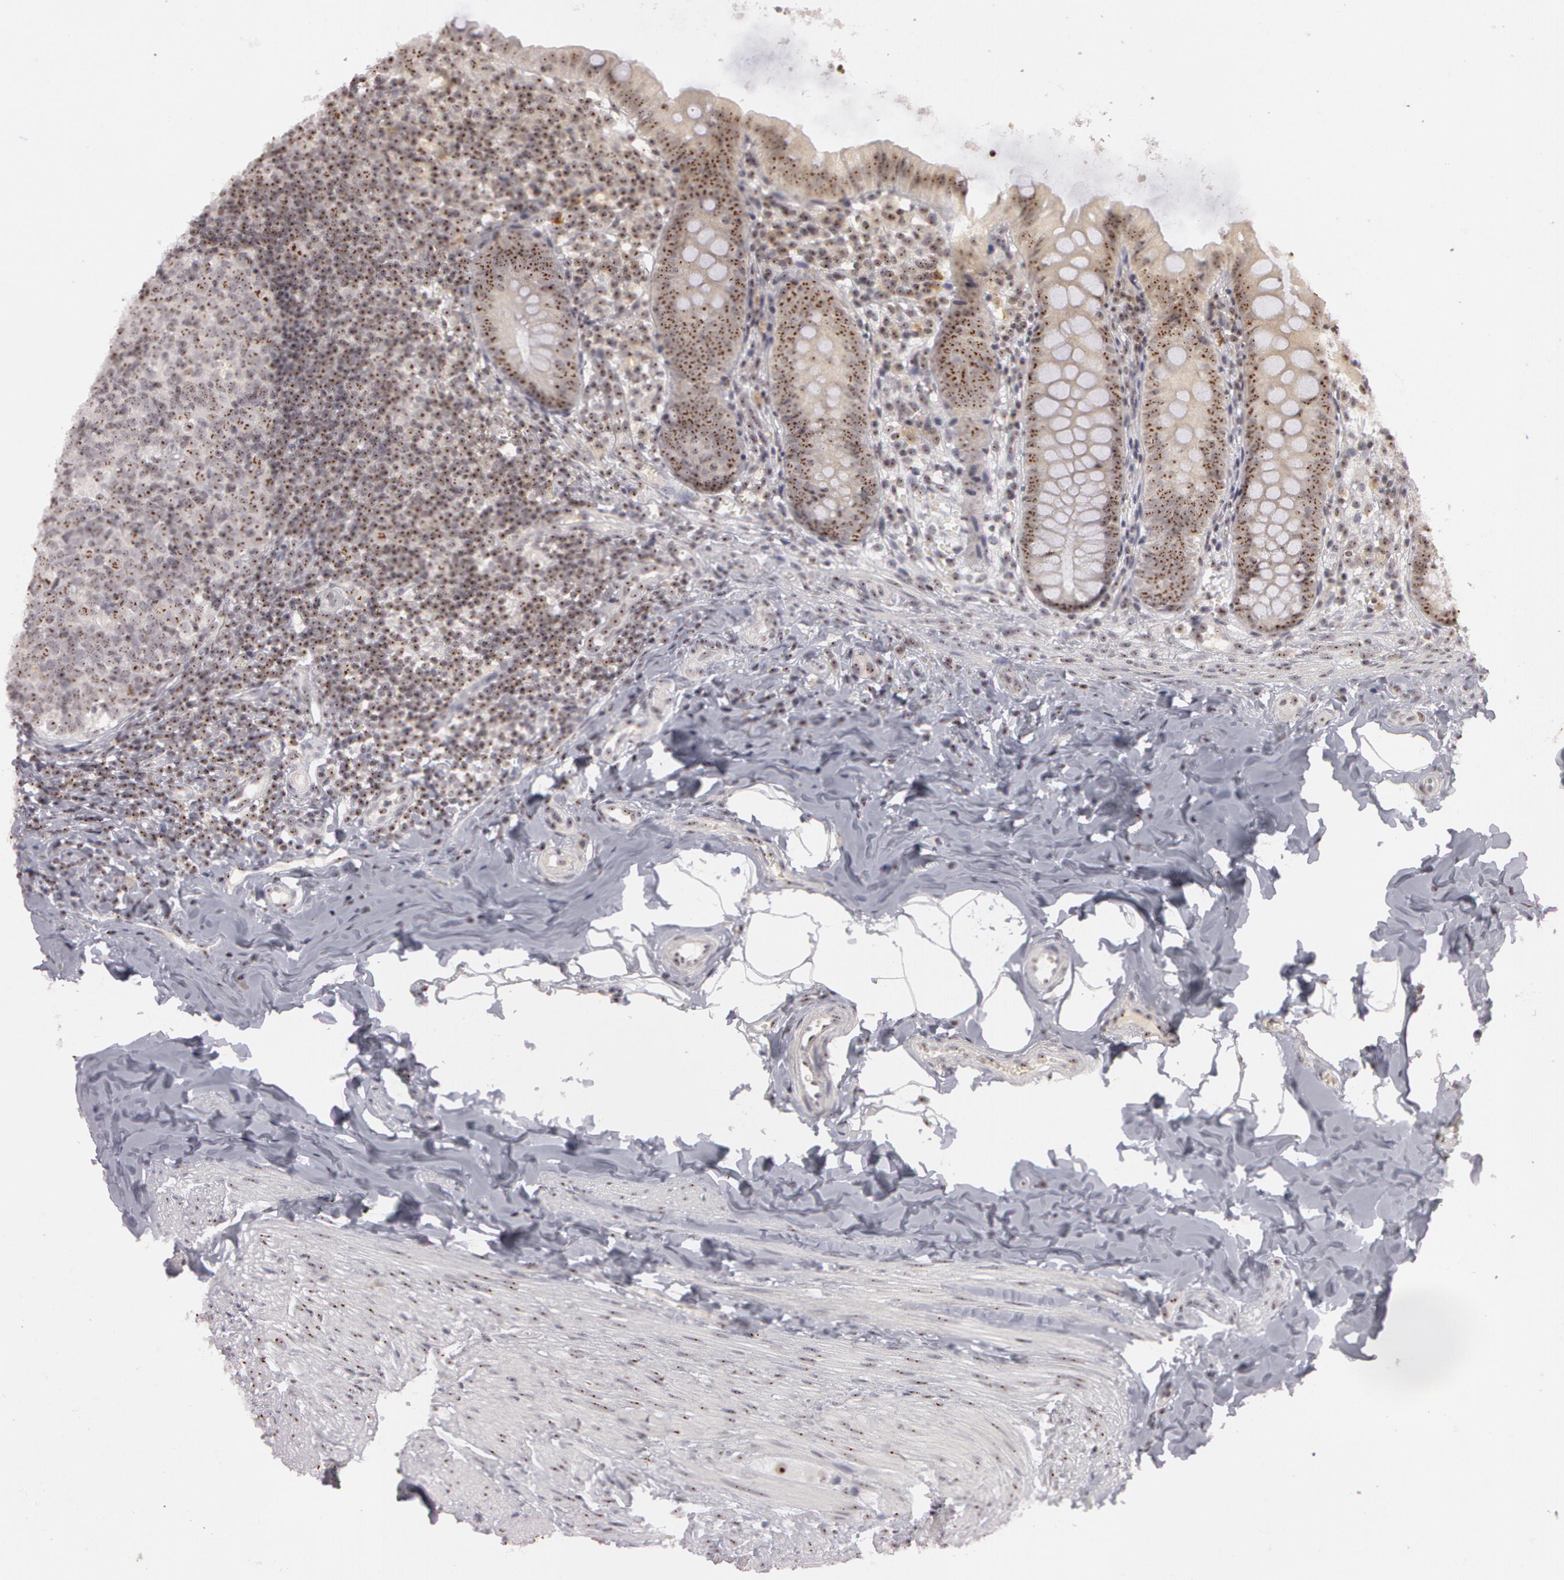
{"staining": {"intensity": "moderate", "quantity": ">75%", "location": "cytoplasmic/membranous,nuclear"}, "tissue": "appendix", "cell_type": "Glandular cells", "image_type": "normal", "snomed": [{"axis": "morphology", "description": "Normal tissue, NOS"}, {"axis": "topography", "description": "Appendix"}], "caption": "Protein positivity by immunohistochemistry (IHC) exhibits moderate cytoplasmic/membranous,nuclear expression in approximately >75% of glandular cells in unremarkable appendix. Nuclei are stained in blue.", "gene": "FBL", "patient": {"sex": "female", "age": 9}}